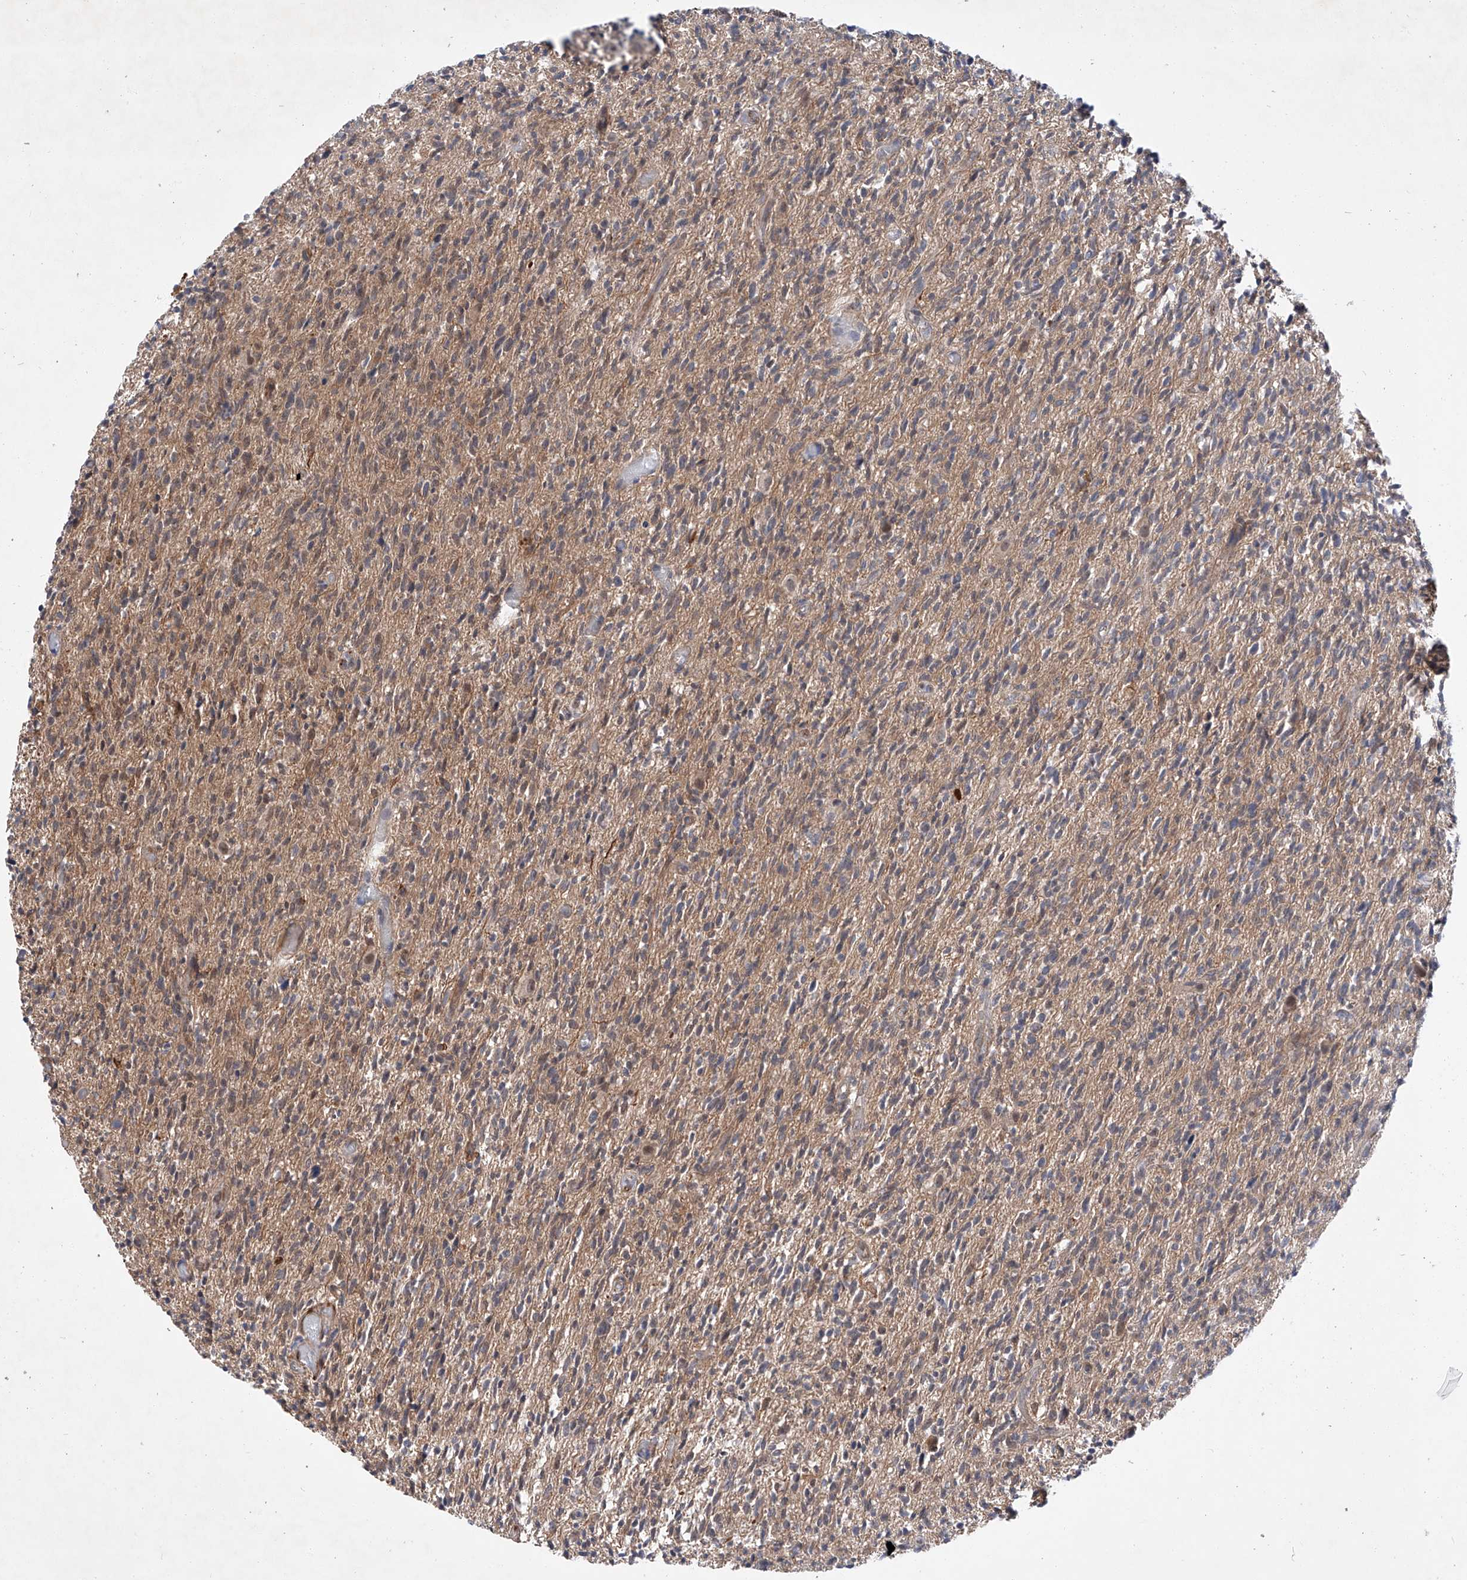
{"staining": {"intensity": "weak", "quantity": "25%-75%", "location": "cytoplasmic/membranous"}, "tissue": "glioma", "cell_type": "Tumor cells", "image_type": "cancer", "snomed": [{"axis": "morphology", "description": "Glioma, malignant, High grade"}, {"axis": "topography", "description": "Brain"}], "caption": "Tumor cells show low levels of weak cytoplasmic/membranous positivity in about 25%-75% of cells in high-grade glioma (malignant).", "gene": "AMD1", "patient": {"sex": "female", "age": 57}}